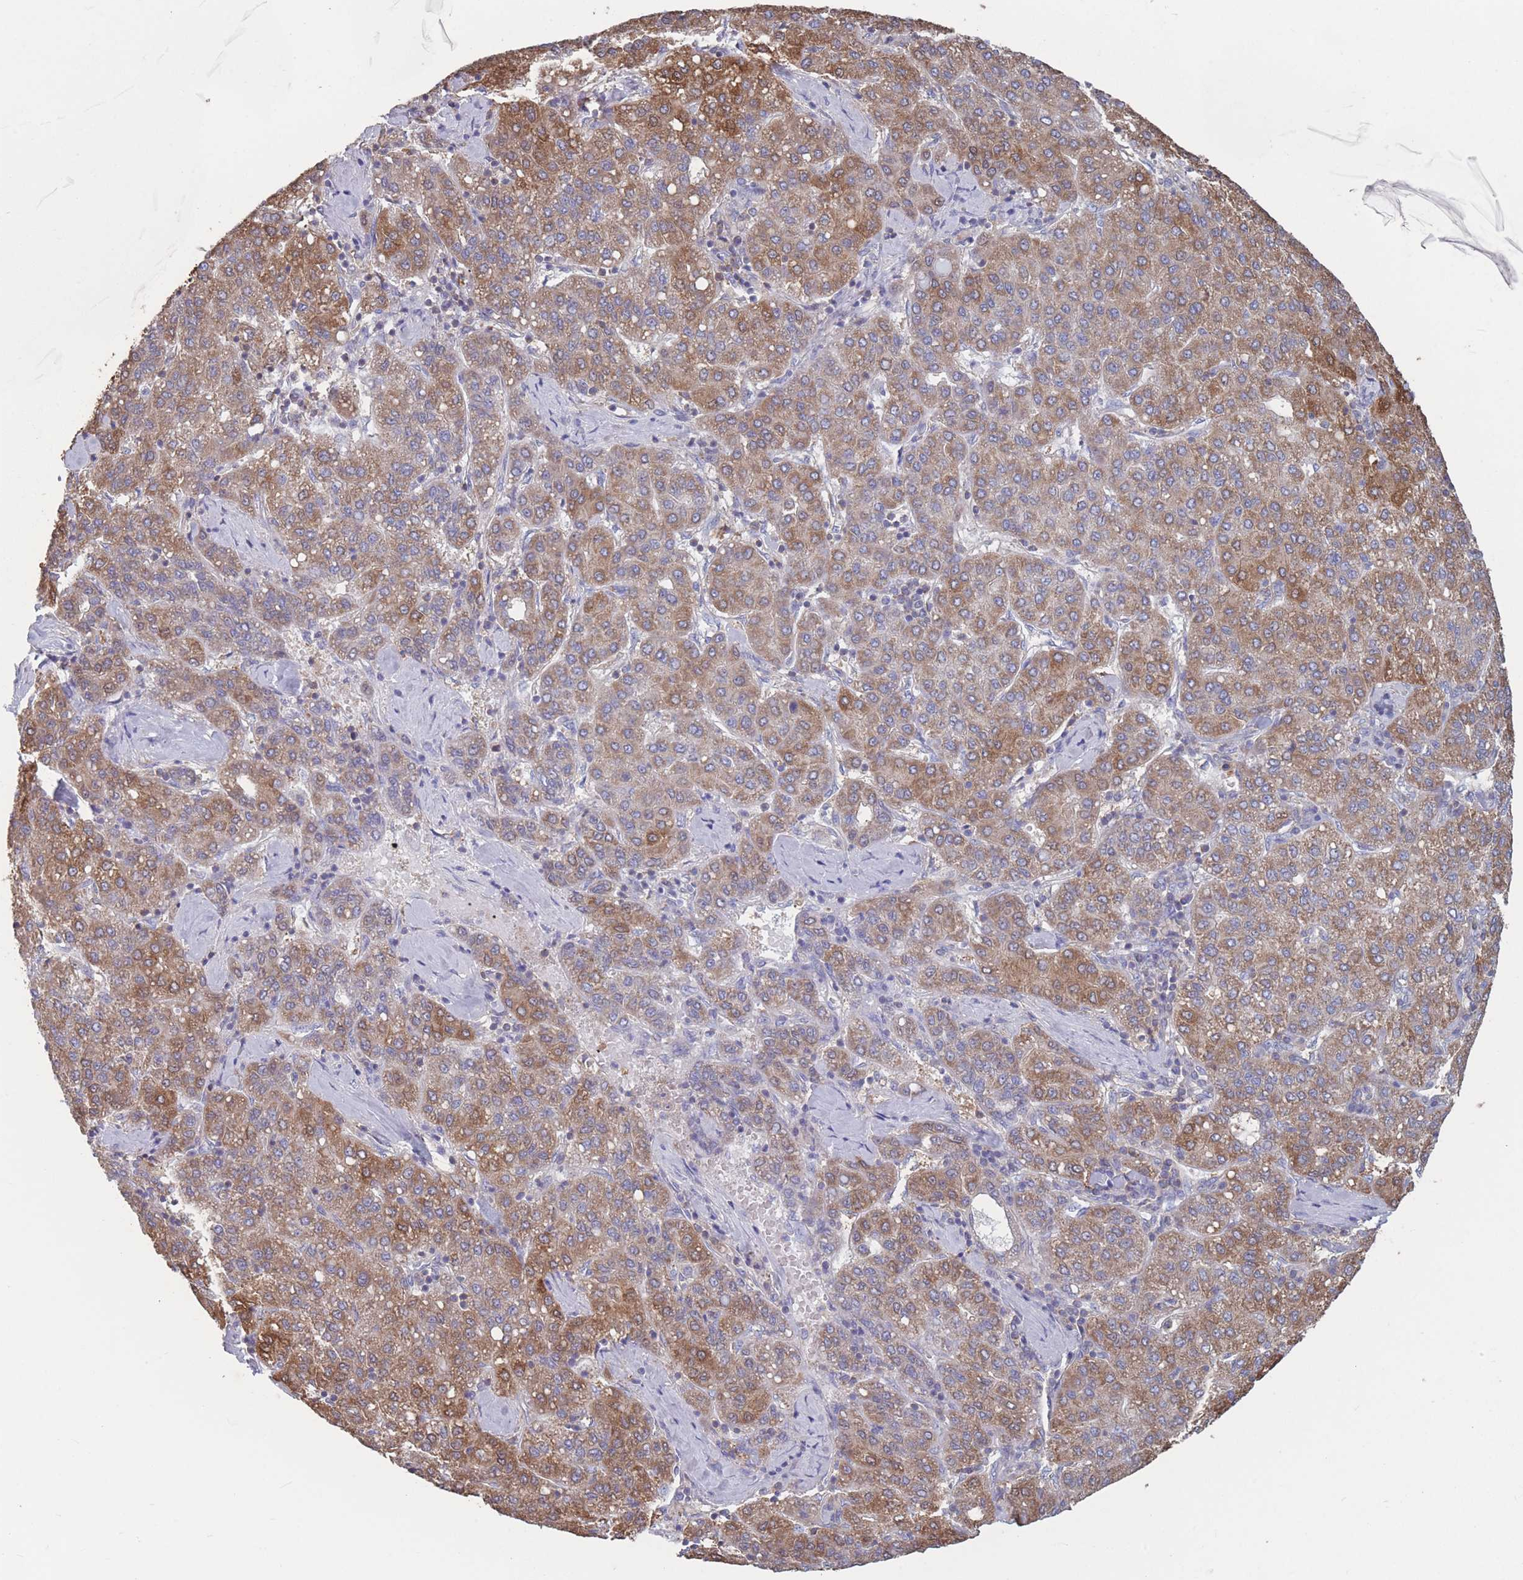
{"staining": {"intensity": "moderate", "quantity": ">75%", "location": "cytoplasmic/membranous"}, "tissue": "liver cancer", "cell_type": "Tumor cells", "image_type": "cancer", "snomed": [{"axis": "morphology", "description": "Carcinoma, Hepatocellular, NOS"}, {"axis": "topography", "description": "Liver"}], "caption": "Tumor cells show medium levels of moderate cytoplasmic/membranous expression in about >75% of cells in human hepatocellular carcinoma (liver).", "gene": "ADH1A", "patient": {"sex": "male", "age": 65}}